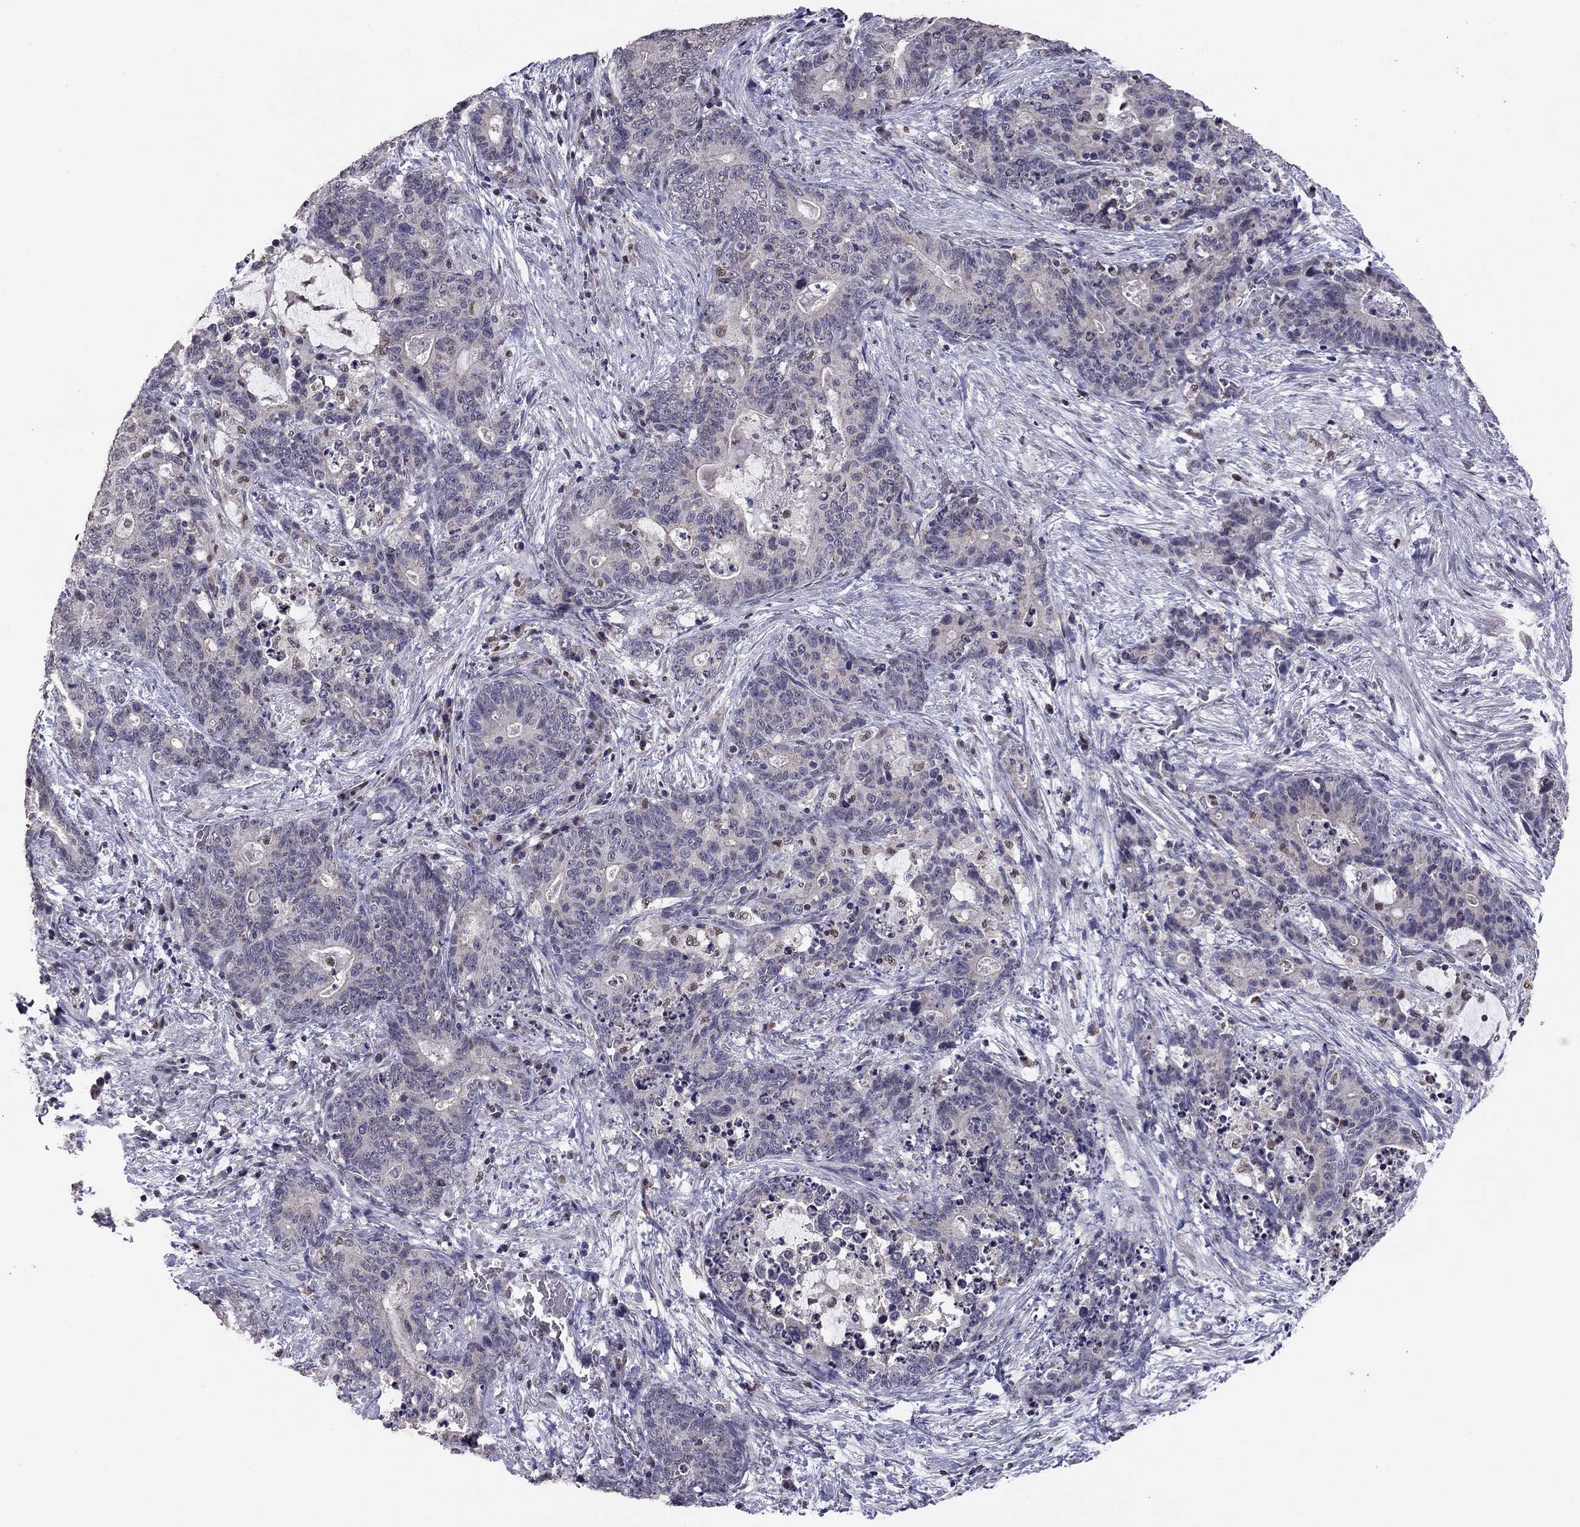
{"staining": {"intensity": "negative", "quantity": "none", "location": "none"}, "tissue": "stomach cancer", "cell_type": "Tumor cells", "image_type": "cancer", "snomed": [{"axis": "morphology", "description": "Normal tissue, NOS"}, {"axis": "morphology", "description": "Adenocarcinoma, NOS"}, {"axis": "topography", "description": "Stomach"}], "caption": "Stomach cancer was stained to show a protein in brown. There is no significant expression in tumor cells.", "gene": "HCN1", "patient": {"sex": "female", "age": 64}}